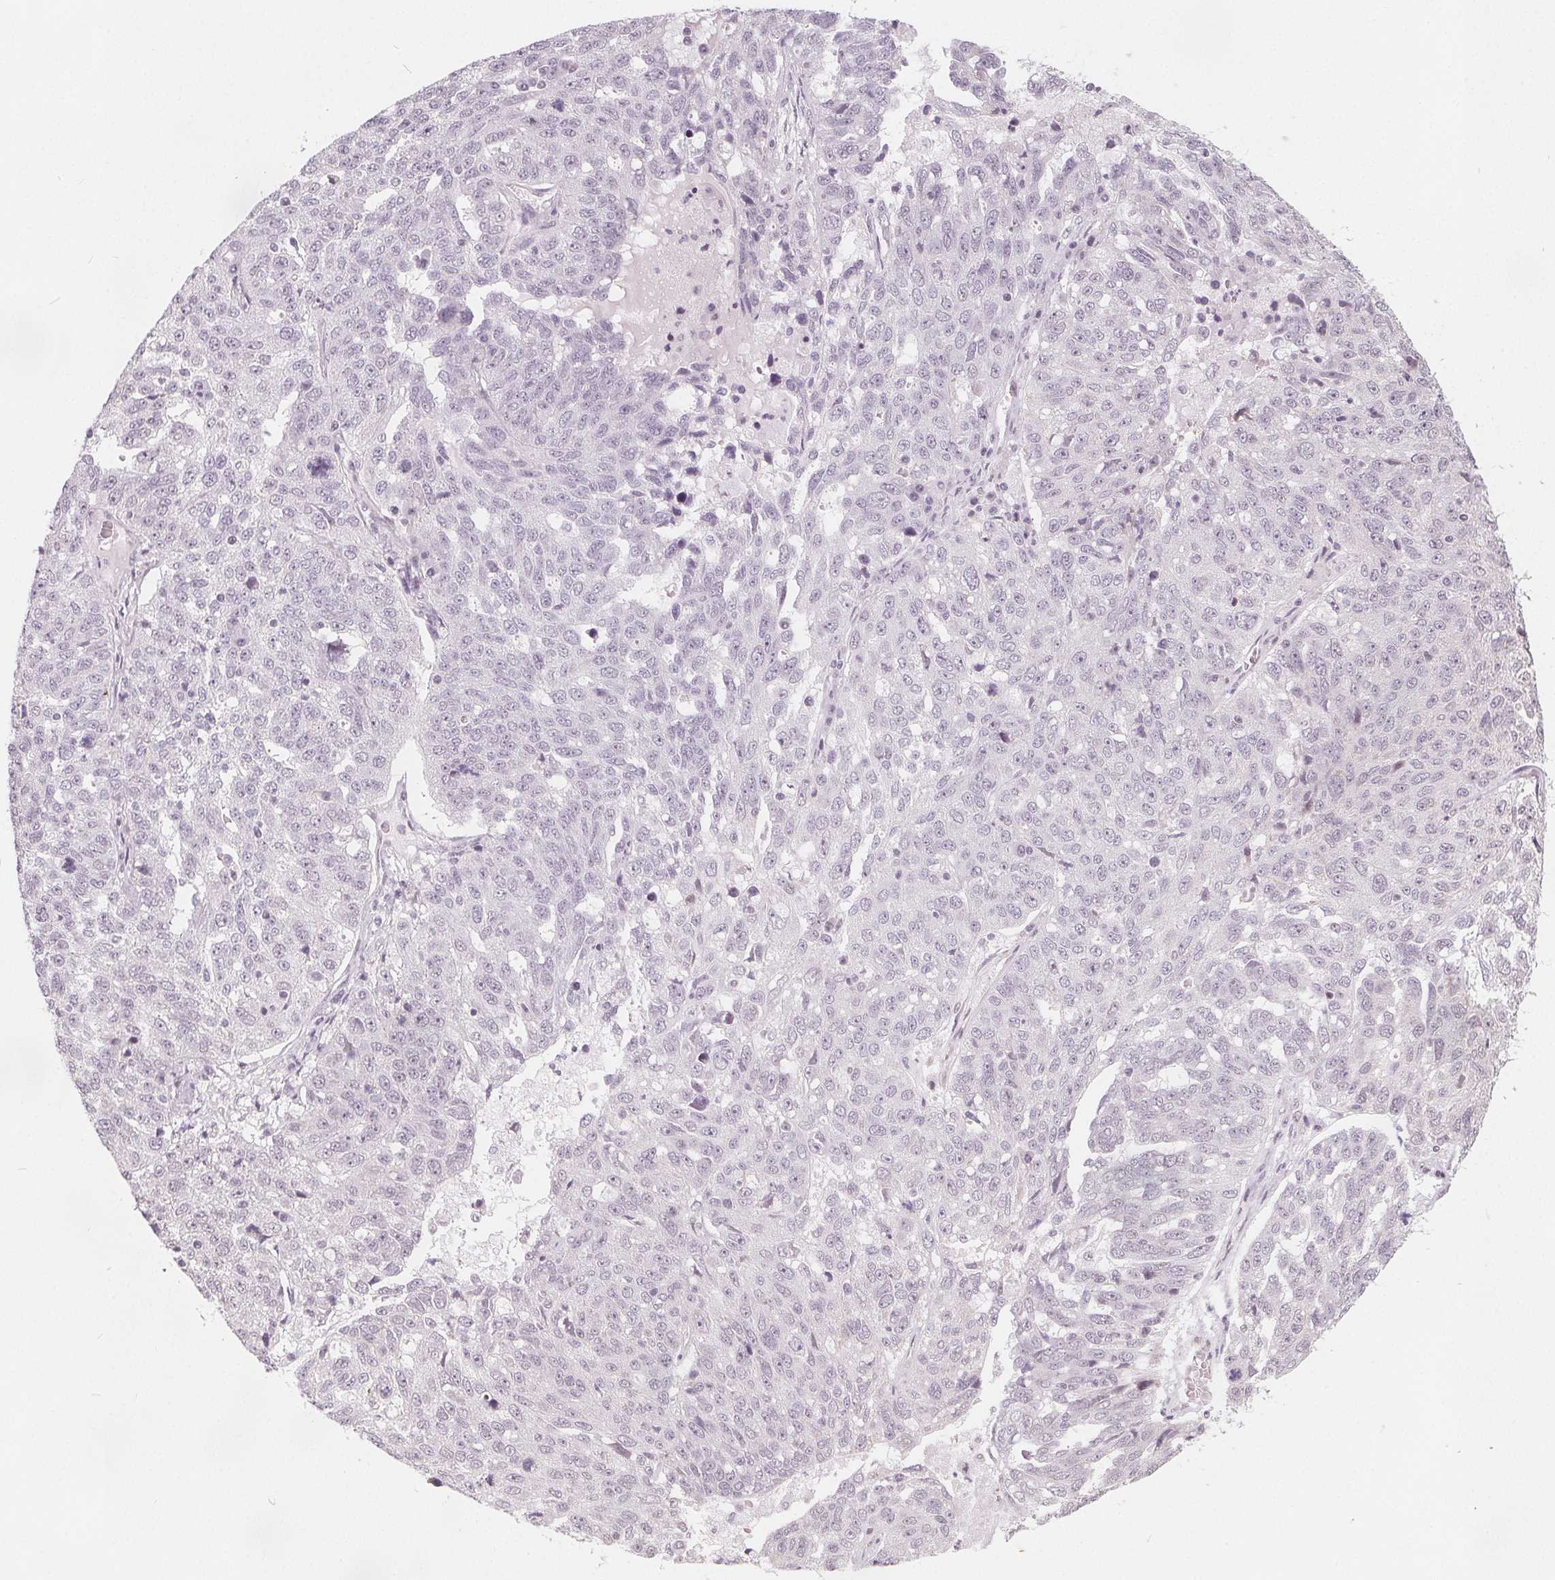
{"staining": {"intensity": "negative", "quantity": "none", "location": "none"}, "tissue": "ovarian cancer", "cell_type": "Tumor cells", "image_type": "cancer", "snomed": [{"axis": "morphology", "description": "Cystadenocarcinoma, serous, NOS"}, {"axis": "topography", "description": "Ovary"}], "caption": "IHC of ovarian serous cystadenocarcinoma shows no expression in tumor cells.", "gene": "NUP210L", "patient": {"sex": "female", "age": 71}}